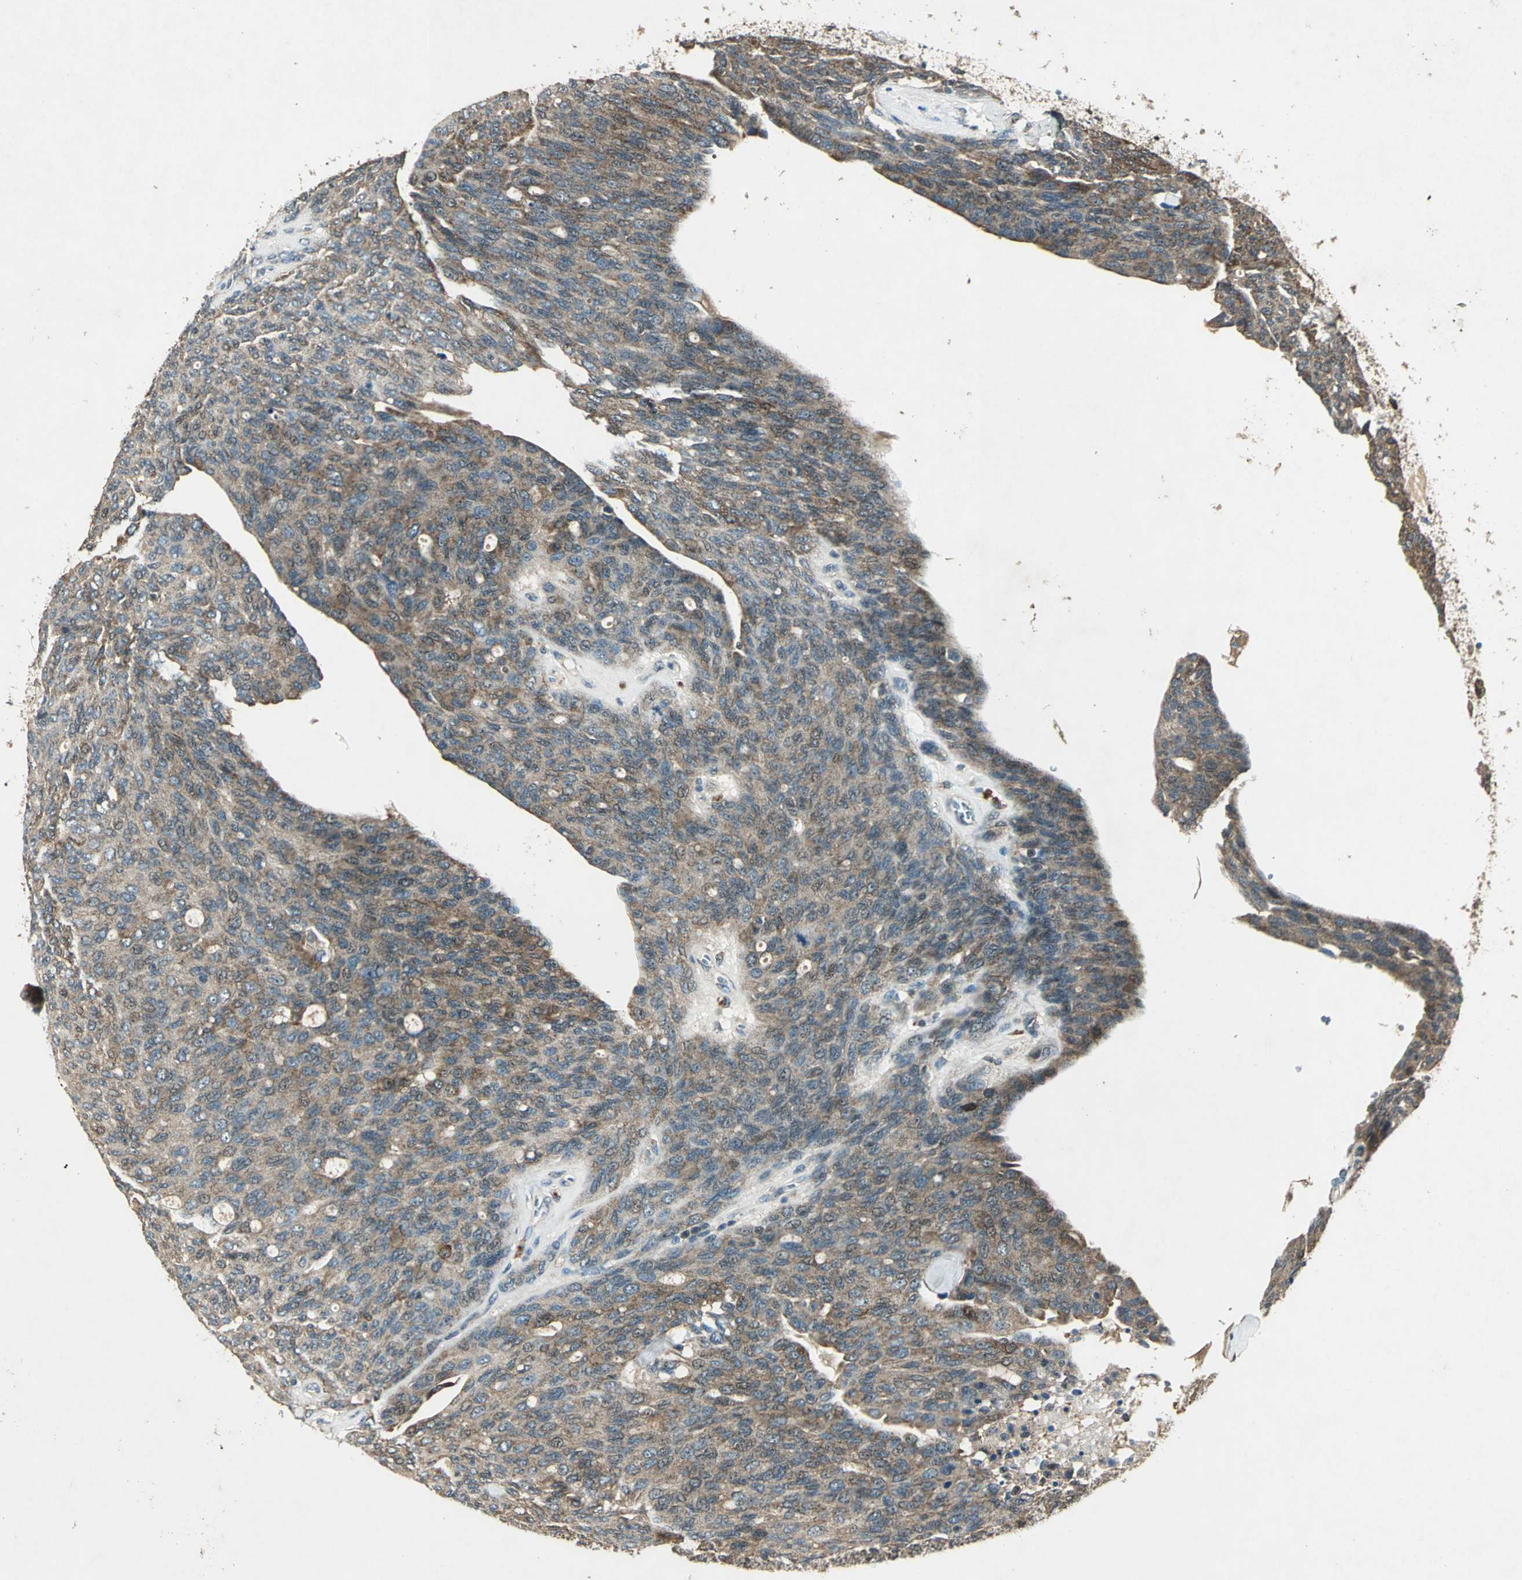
{"staining": {"intensity": "weak", "quantity": "25%-75%", "location": "cytoplasmic/membranous,nuclear"}, "tissue": "ovarian cancer", "cell_type": "Tumor cells", "image_type": "cancer", "snomed": [{"axis": "morphology", "description": "Carcinoma, endometroid"}, {"axis": "topography", "description": "Ovary"}], "caption": "Immunohistochemical staining of human ovarian cancer (endometroid carcinoma) exhibits low levels of weak cytoplasmic/membranous and nuclear protein positivity in about 25%-75% of tumor cells. (Brightfield microscopy of DAB IHC at high magnification).", "gene": "AHSA1", "patient": {"sex": "female", "age": 60}}